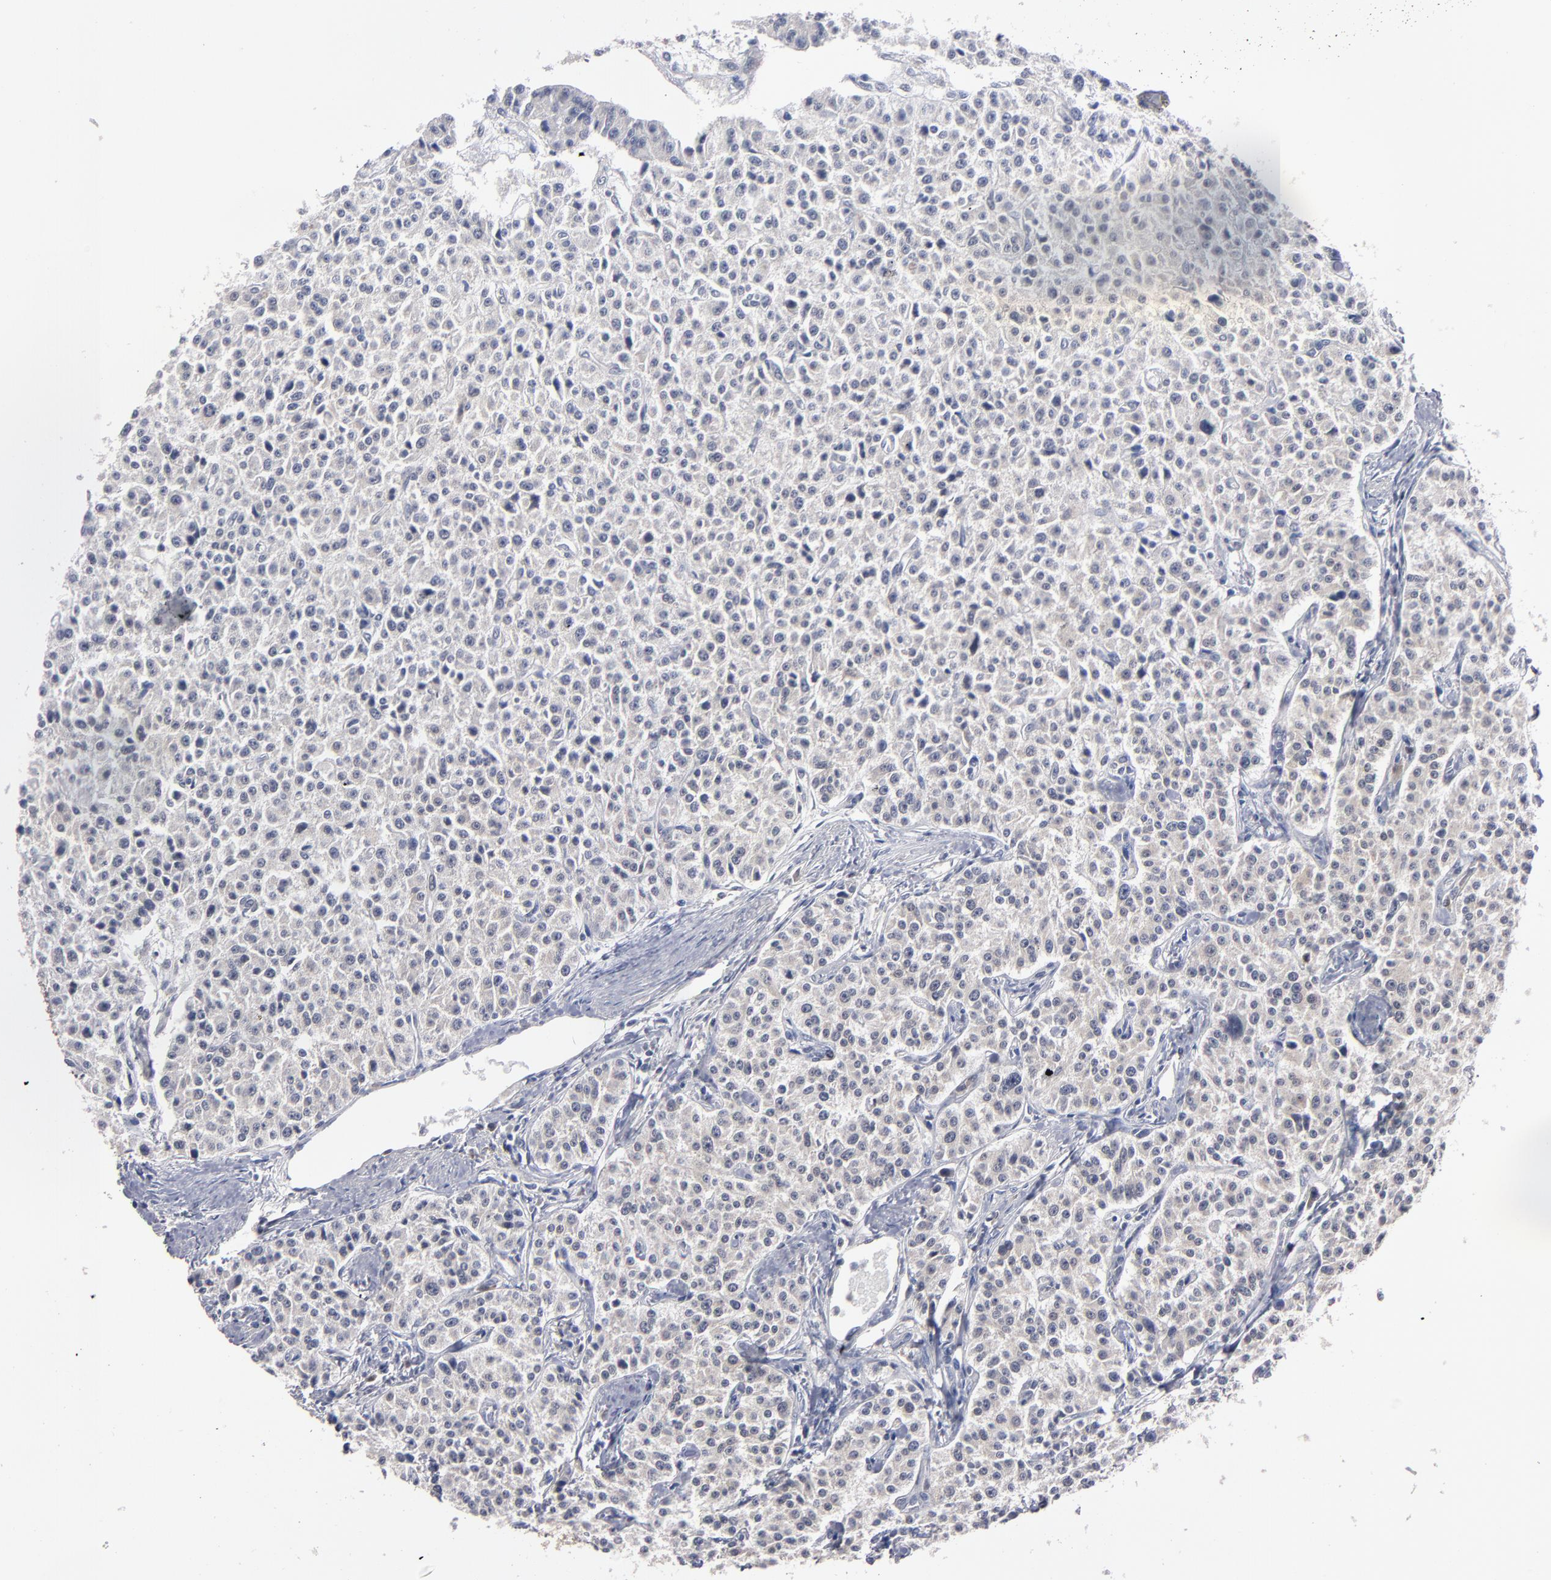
{"staining": {"intensity": "negative", "quantity": "none", "location": "none"}, "tissue": "carcinoid", "cell_type": "Tumor cells", "image_type": "cancer", "snomed": [{"axis": "morphology", "description": "Carcinoid, malignant, NOS"}, {"axis": "topography", "description": "Stomach"}], "caption": "This is an immunohistochemistry micrograph of carcinoid. There is no expression in tumor cells.", "gene": "ALG13", "patient": {"sex": "female", "age": 76}}